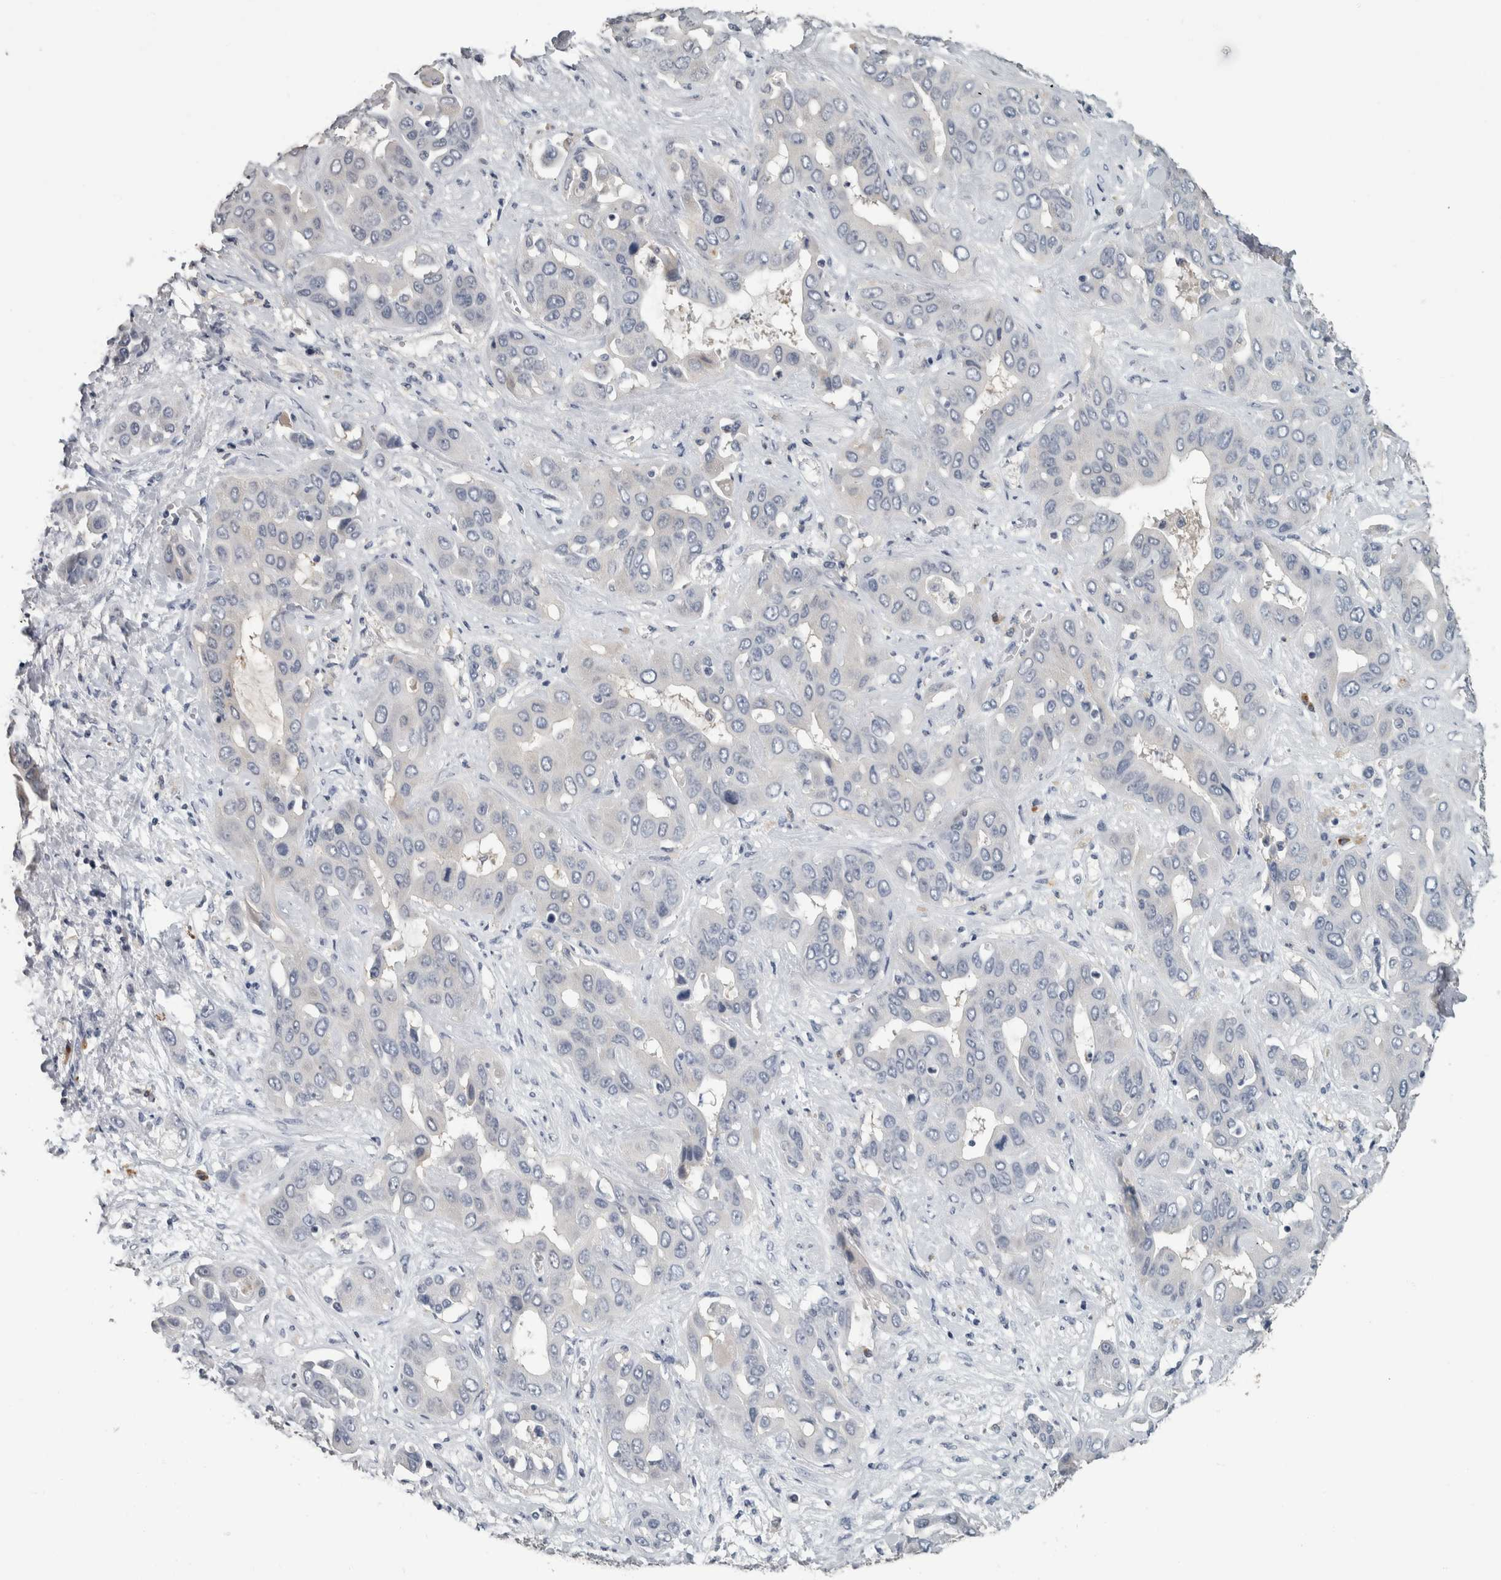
{"staining": {"intensity": "negative", "quantity": "none", "location": "none"}, "tissue": "liver cancer", "cell_type": "Tumor cells", "image_type": "cancer", "snomed": [{"axis": "morphology", "description": "Cholangiocarcinoma"}, {"axis": "topography", "description": "Liver"}], "caption": "A histopathology image of liver cholangiocarcinoma stained for a protein reveals no brown staining in tumor cells.", "gene": "CAVIN4", "patient": {"sex": "female", "age": 52}}